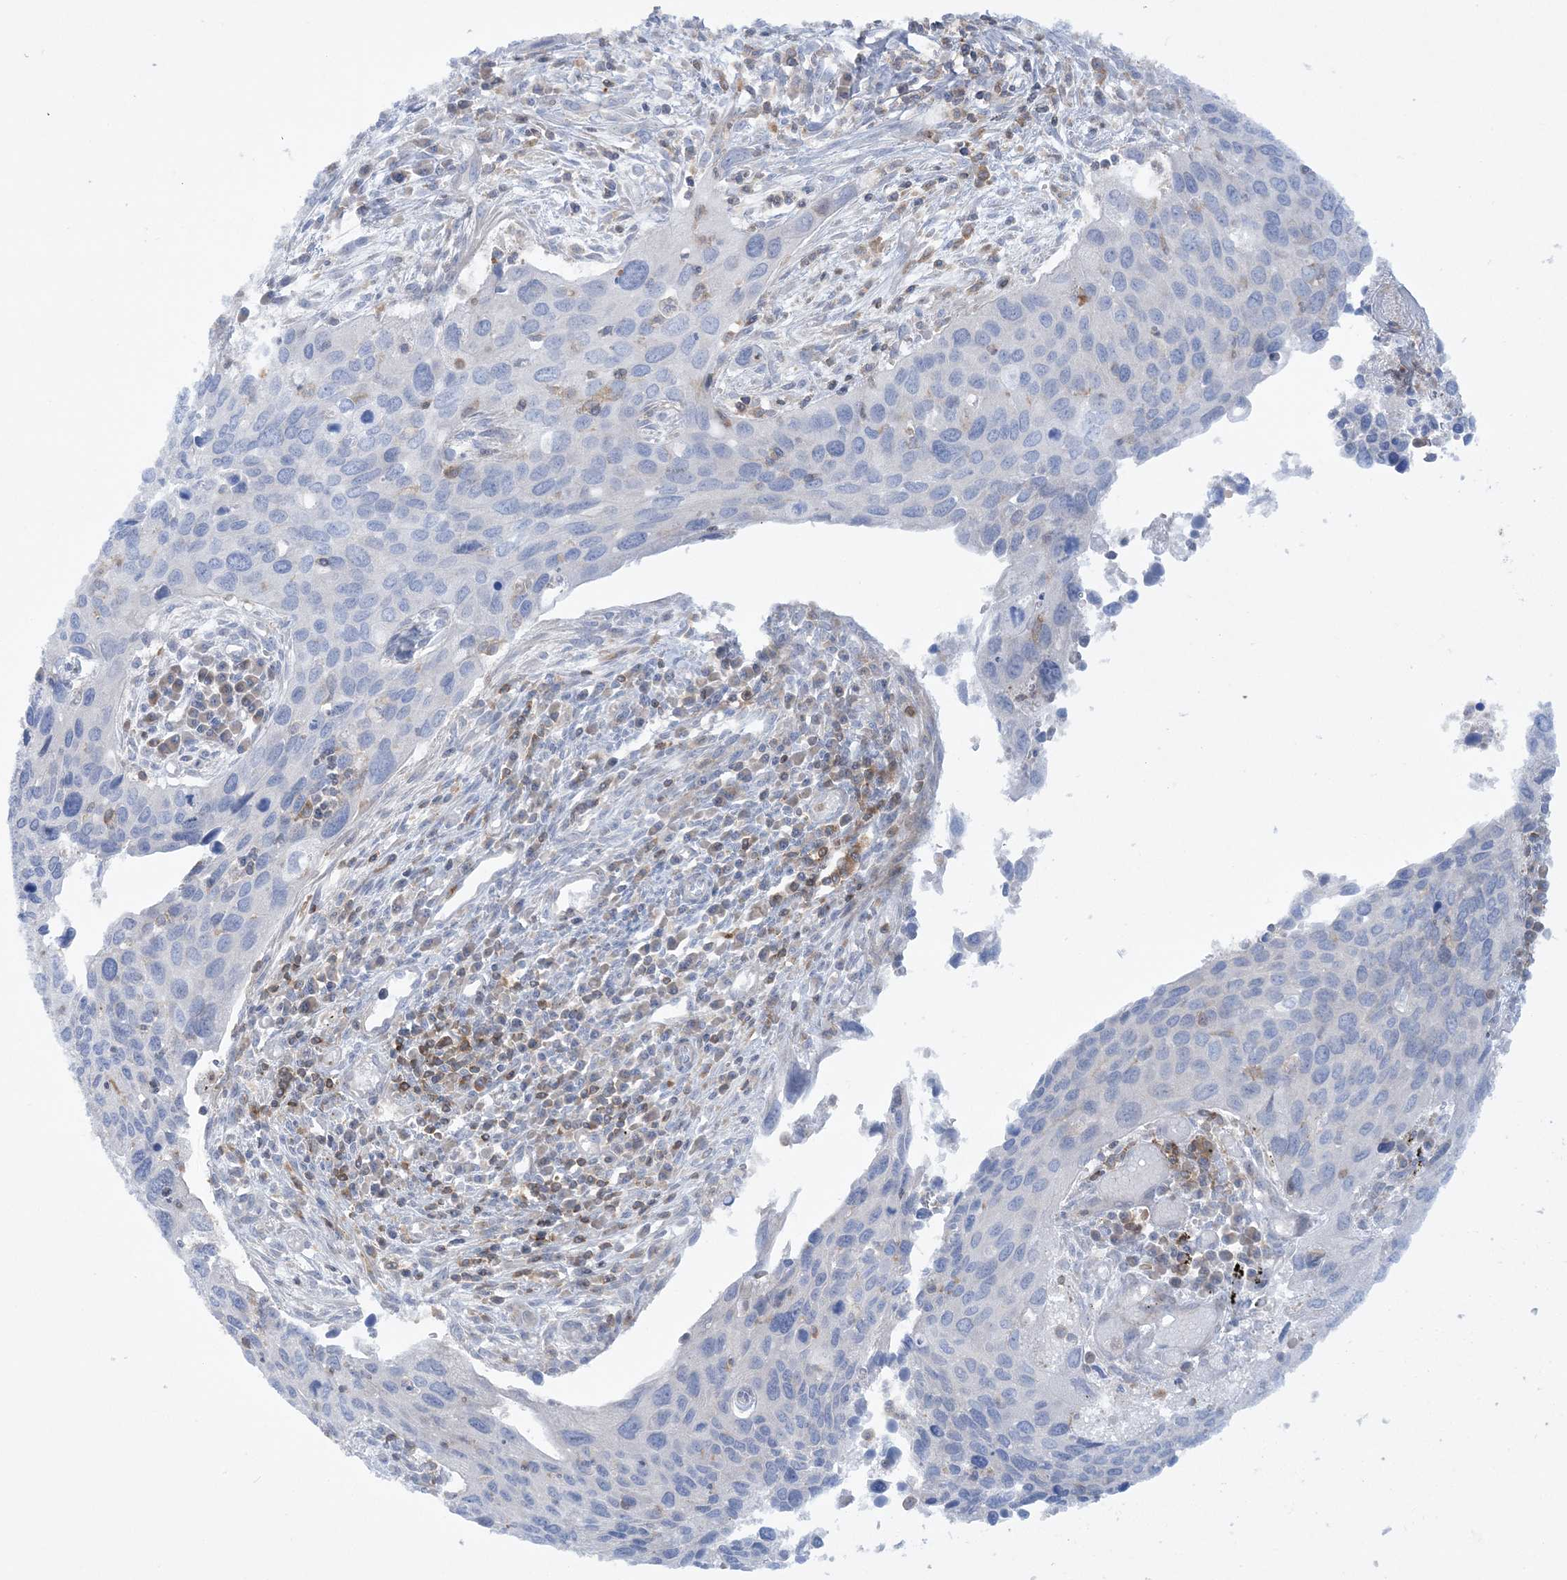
{"staining": {"intensity": "negative", "quantity": "none", "location": "none"}, "tissue": "cervical cancer", "cell_type": "Tumor cells", "image_type": "cancer", "snomed": [{"axis": "morphology", "description": "Squamous cell carcinoma, NOS"}, {"axis": "topography", "description": "Cervix"}], "caption": "Image shows no significant protein staining in tumor cells of cervical cancer.", "gene": "ARHGAP30", "patient": {"sex": "female", "age": 55}}